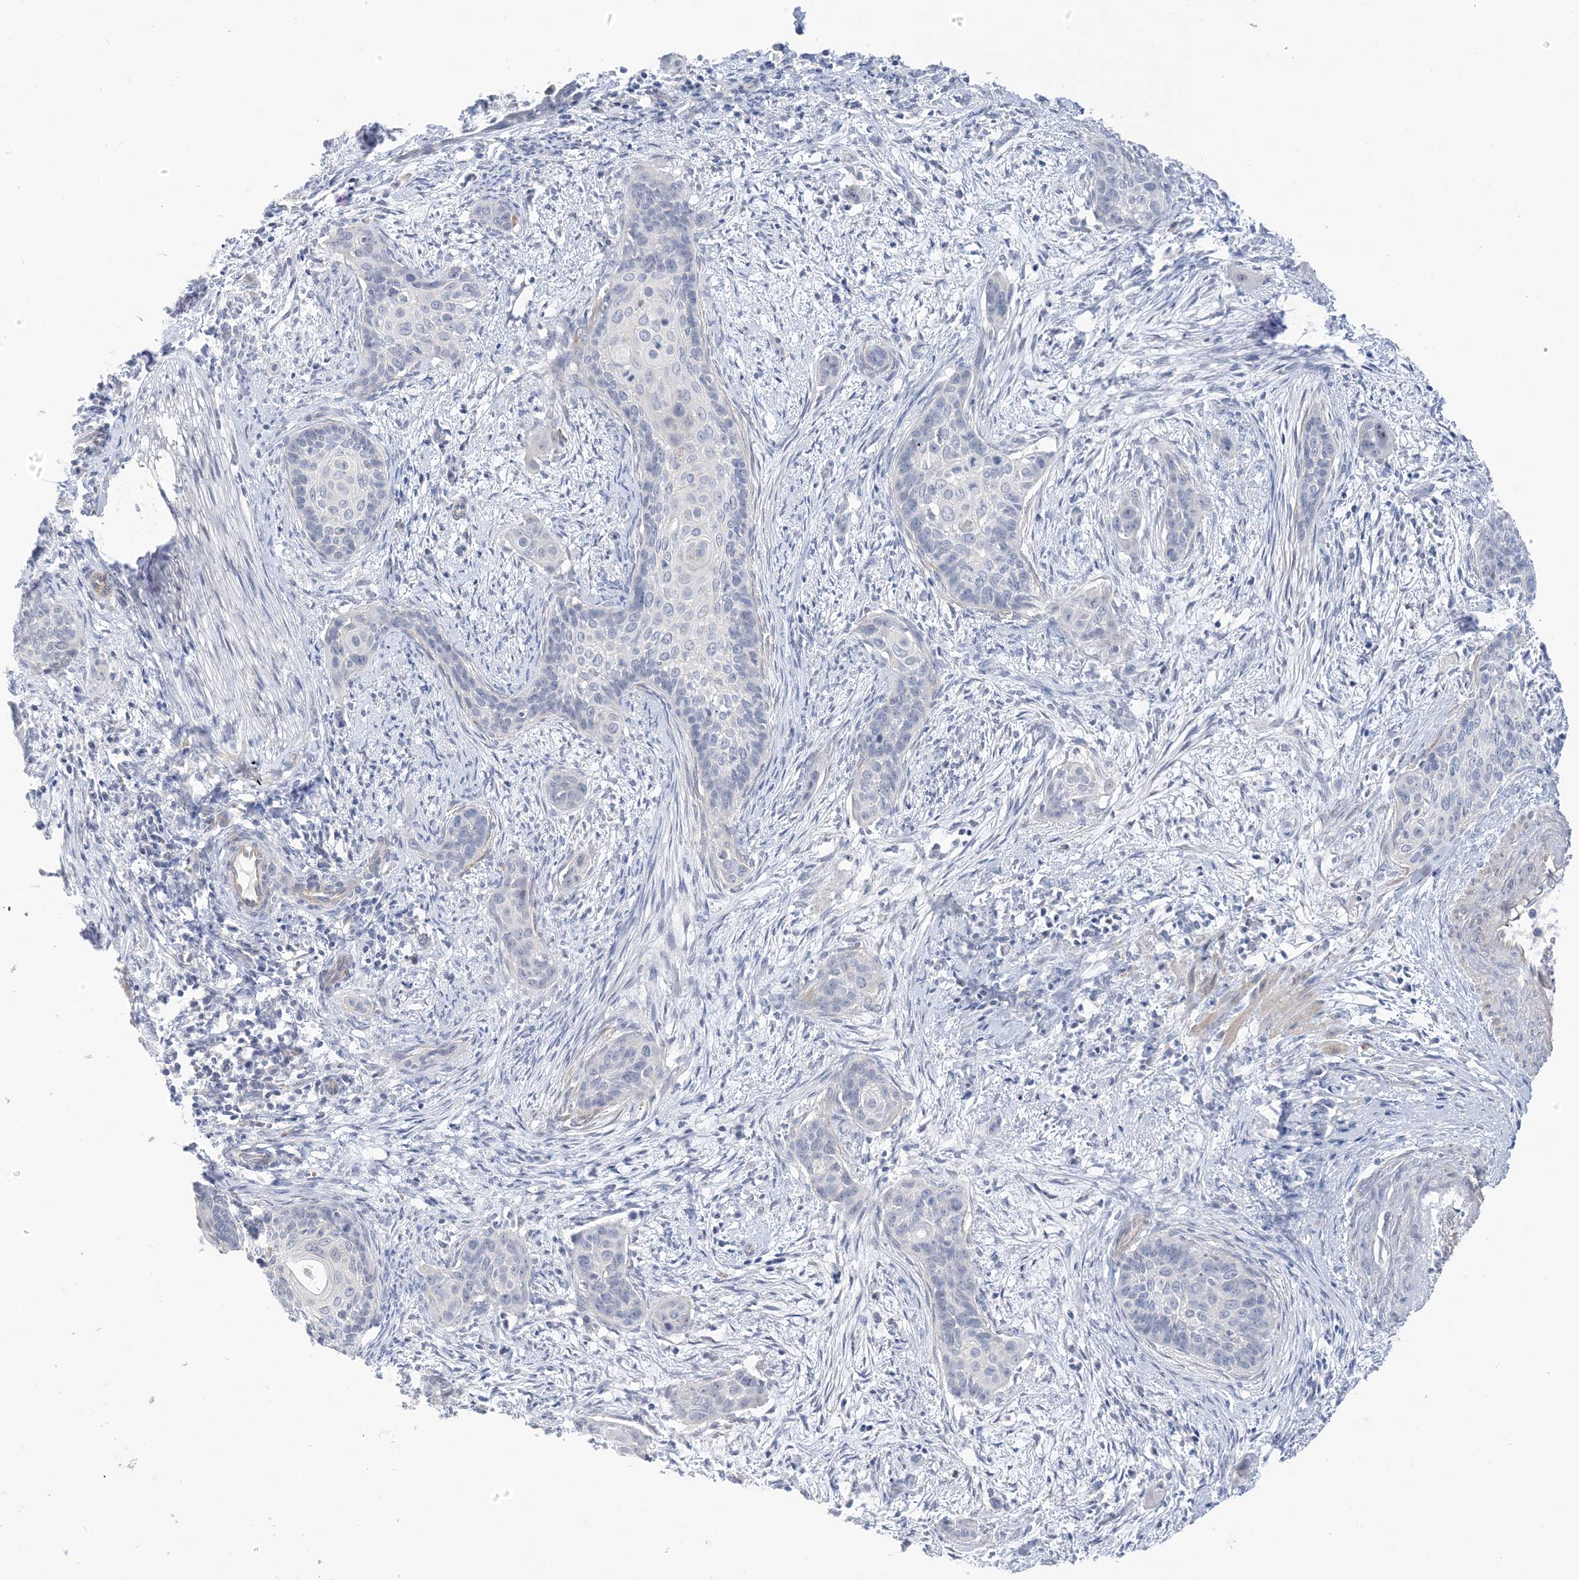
{"staining": {"intensity": "negative", "quantity": "none", "location": "none"}, "tissue": "cervical cancer", "cell_type": "Tumor cells", "image_type": "cancer", "snomed": [{"axis": "morphology", "description": "Squamous cell carcinoma, NOS"}, {"axis": "topography", "description": "Cervix"}], "caption": "Histopathology image shows no significant protein positivity in tumor cells of cervical cancer.", "gene": "IL36B", "patient": {"sex": "female", "age": 33}}